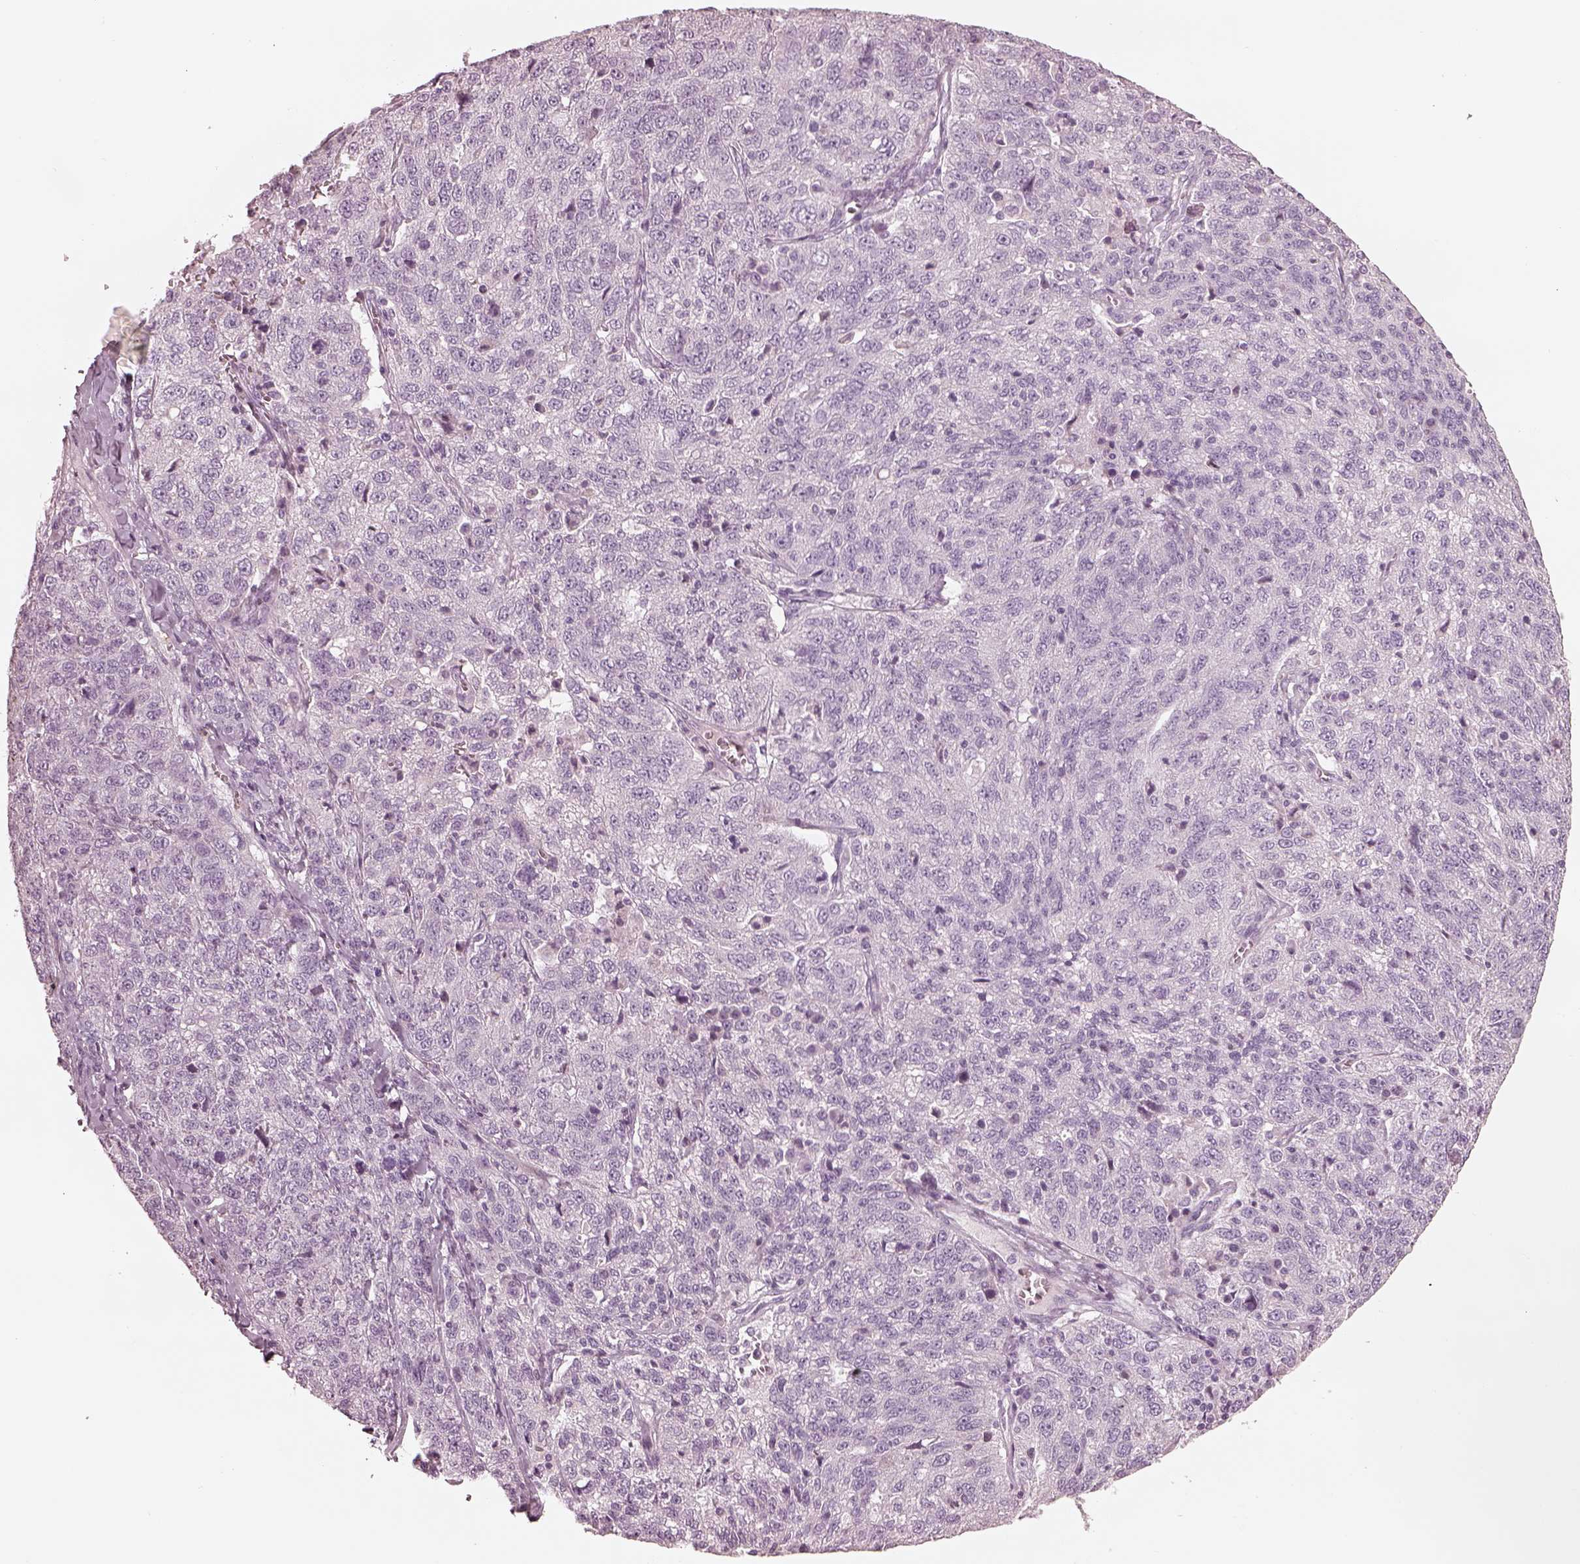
{"staining": {"intensity": "negative", "quantity": "none", "location": "none"}, "tissue": "ovarian cancer", "cell_type": "Tumor cells", "image_type": "cancer", "snomed": [{"axis": "morphology", "description": "Cystadenocarcinoma, serous, NOS"}, {"axis": "topography", "description": "Ovary"}], "caption": "An IHC photomicrograph of ovarian serous cystadenocarcinoma is shown. There is no staining in tumor cells of ovarian serous cystadenocarcinoma.", "gene": "RSPH9", "patient": {"sex": "female", "age": 71}}